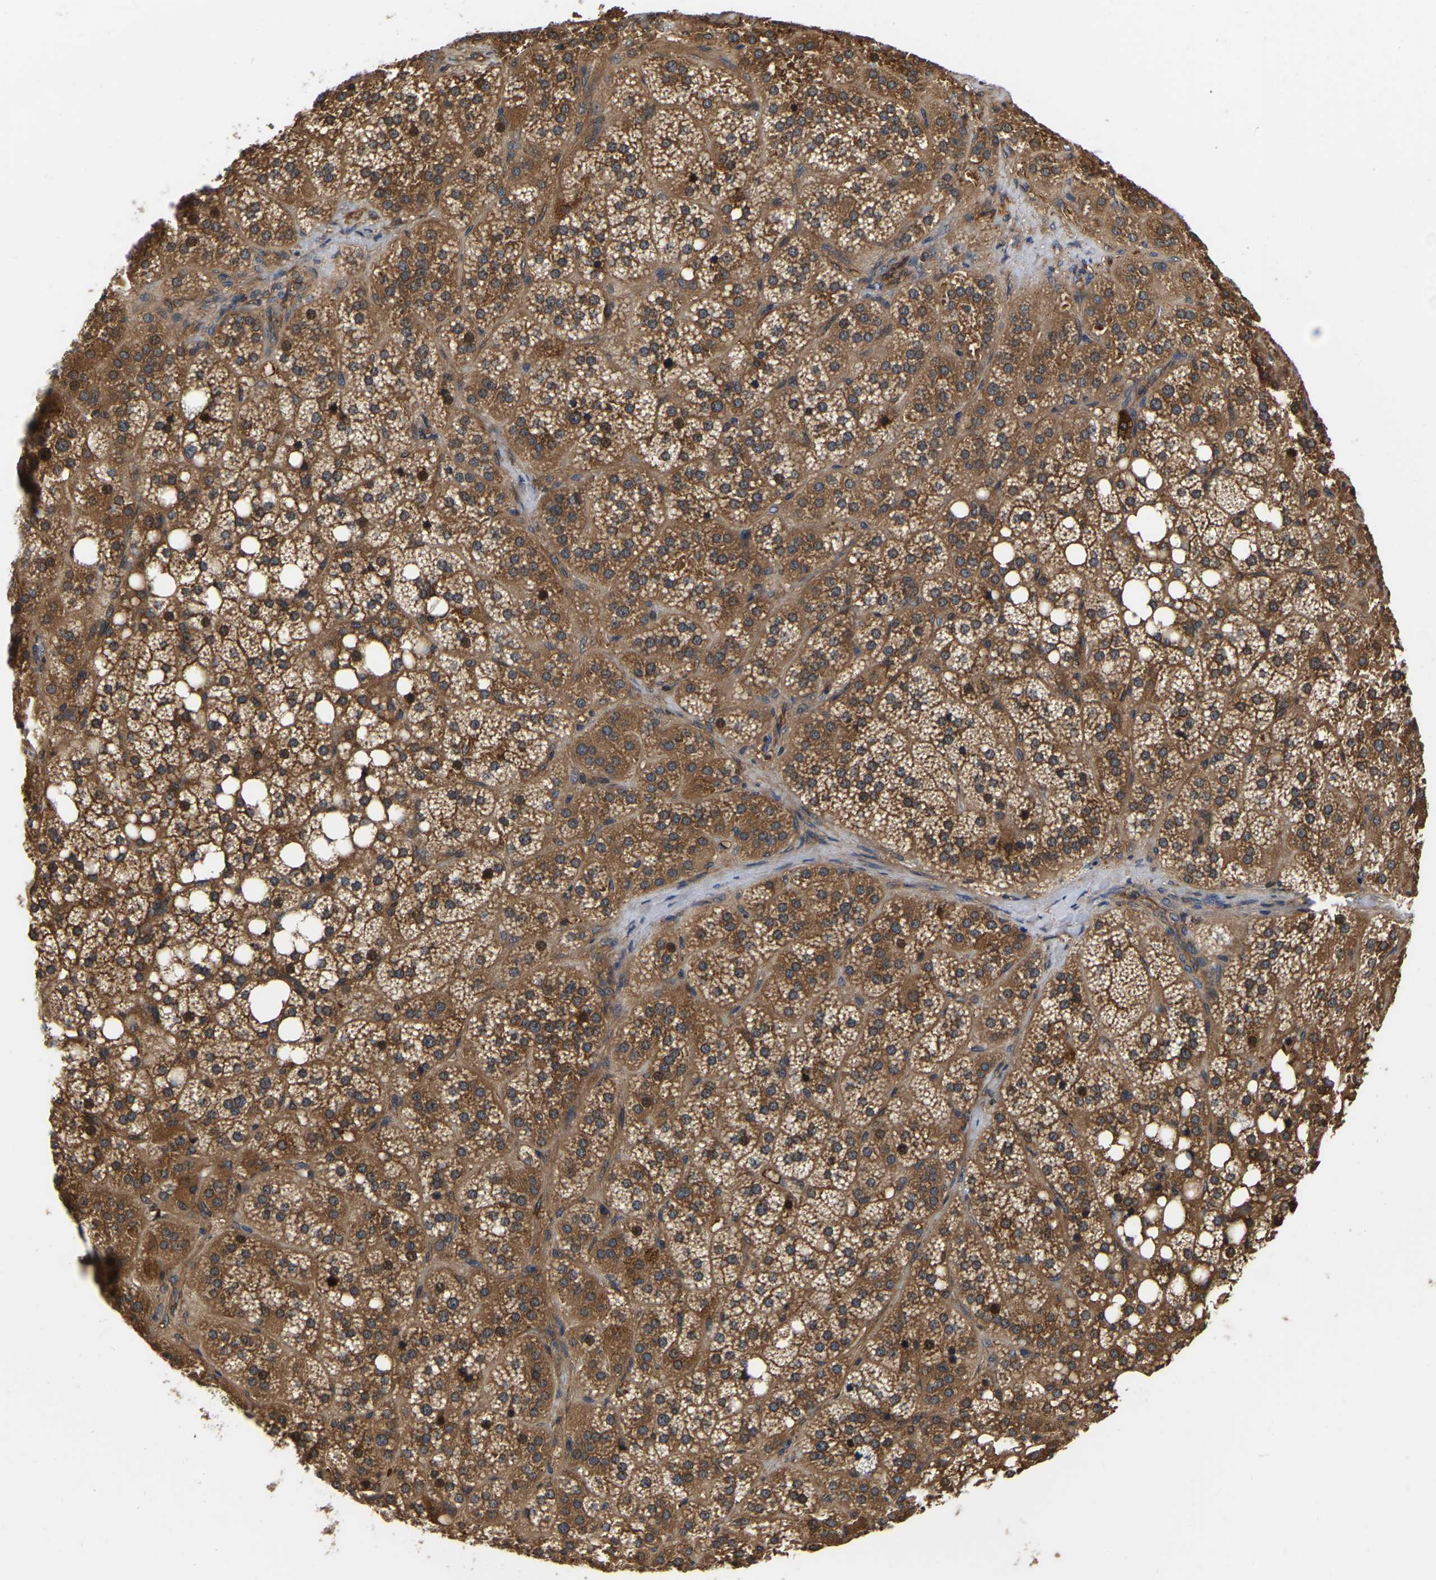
{"staining": {"intensity": "moderate", "quantity": ">75%", "location": "cytoplasmic/membranous,nuclear"}, "tissue": "adrenal gland", "cell_type": "Glandular cells", "image_type": "normal", "snomed": [{"axis": "morphology", "description": "Normal tissue, NOS"}, {"axis": "topography", "description": "Adrenal gland"}], "caption": "Immunohistochemical staining of normal adrenal gland shows >75% levels of moderate cytoplasmic/membranous,nuclear protein positivity in approximately >75% of glandular cells. (DAB IHC, brown staining for protein, blue staining for nuclei).", "gene": "GARS1", "patient": {"sex": "female", "age": 59}}